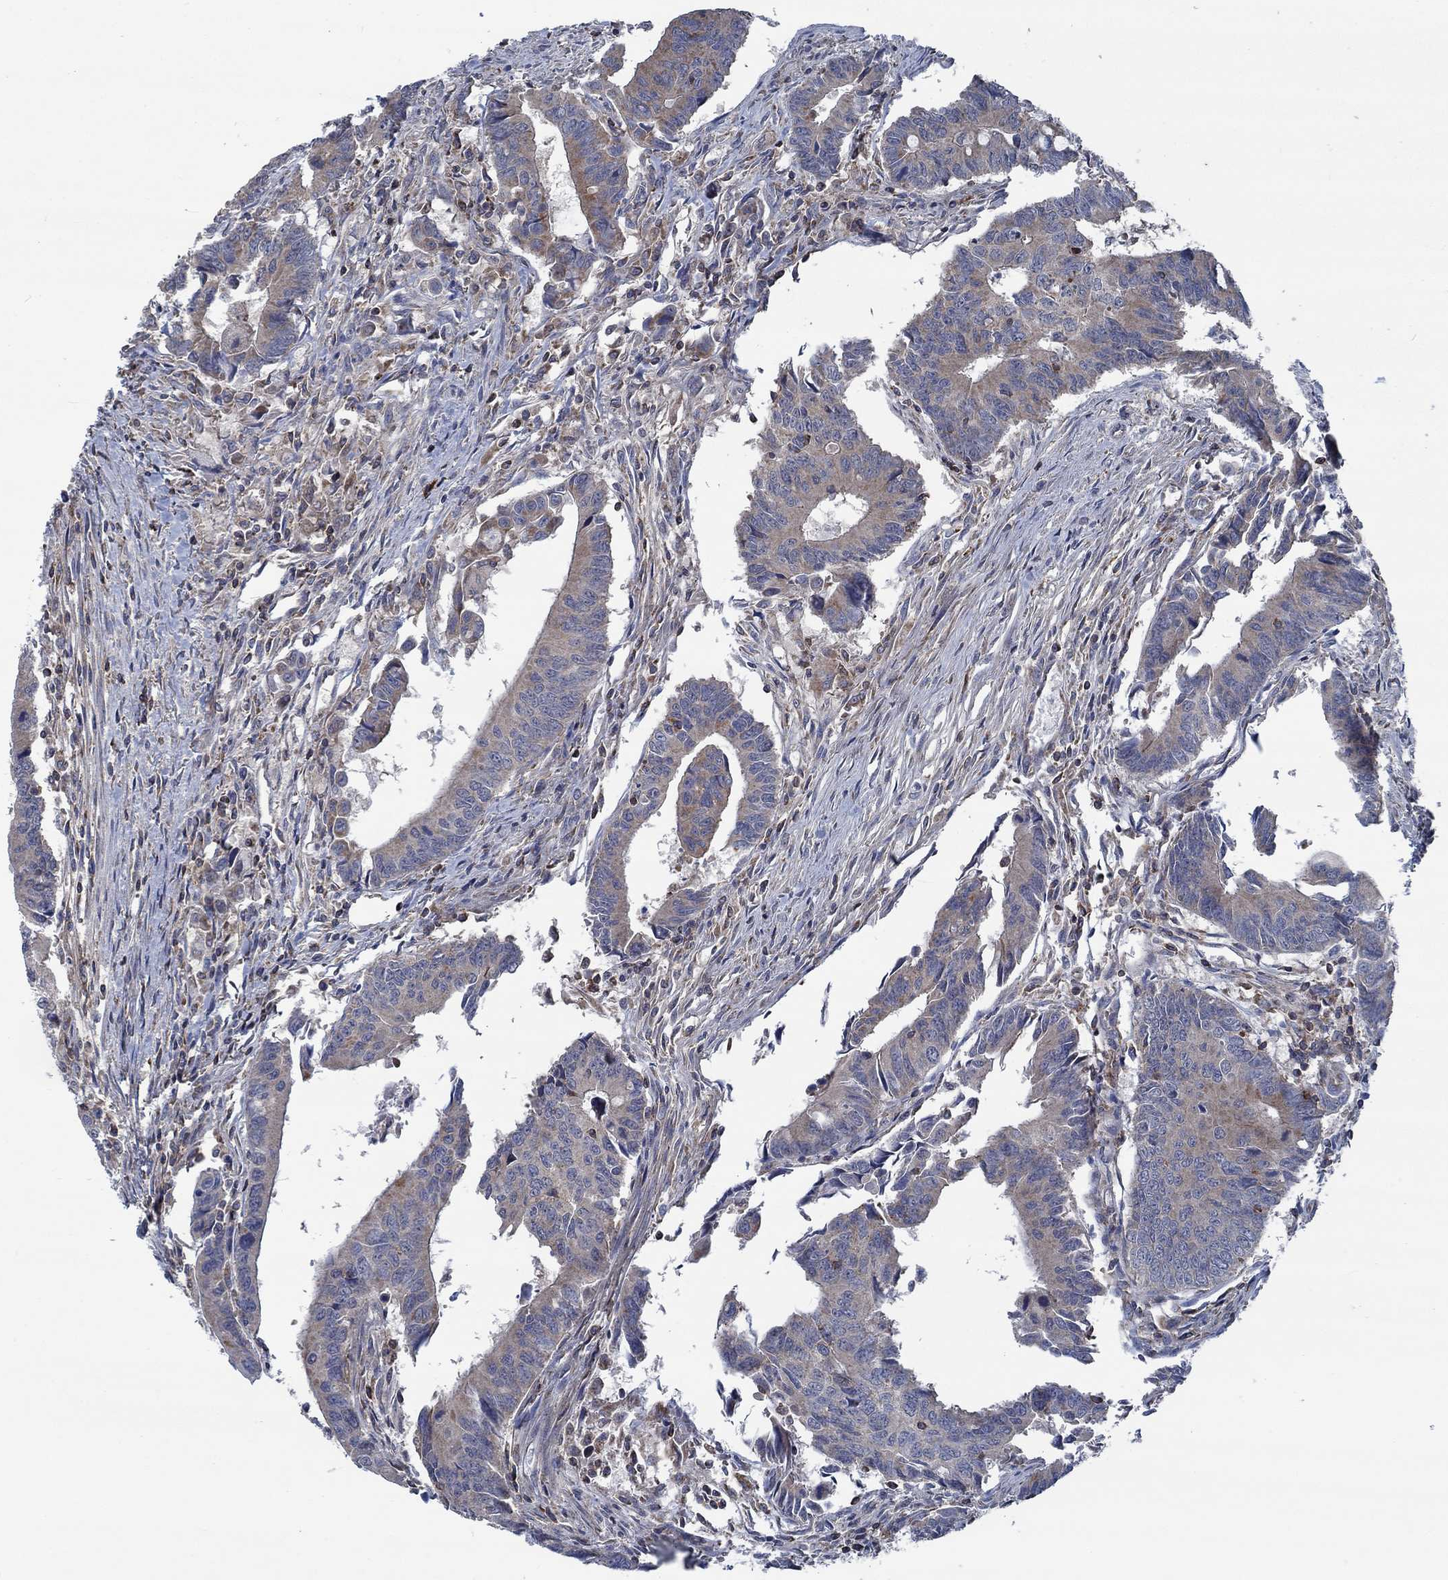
{"staining": {"intensity": "weak", "quantity": "25%-75%", "location": "cytoplasmic/membranous"}, "tissue": "colorectal cancer", "cell_type": "Tumor cells", "image_type": "cancer", "snomed": [{"axis": "morphology", "description": "Adenocarcinoma, NOS"}, {"axis": "topography", "description": "Rectum"}], "caption": "A high-resolution image shows immunohistochemistry staining of adenocarcinoma (colorectal), which exhibits weak cytoplasmic/membranous expression in approximately 25%-75% of tumor cells. The staining was performed using DAB, with brown indicating positive protein expression. Nuclei are stained blue with hematoxylin.", "gene": "STXBP6", "patient": {"sex": "male", "age": 67}}